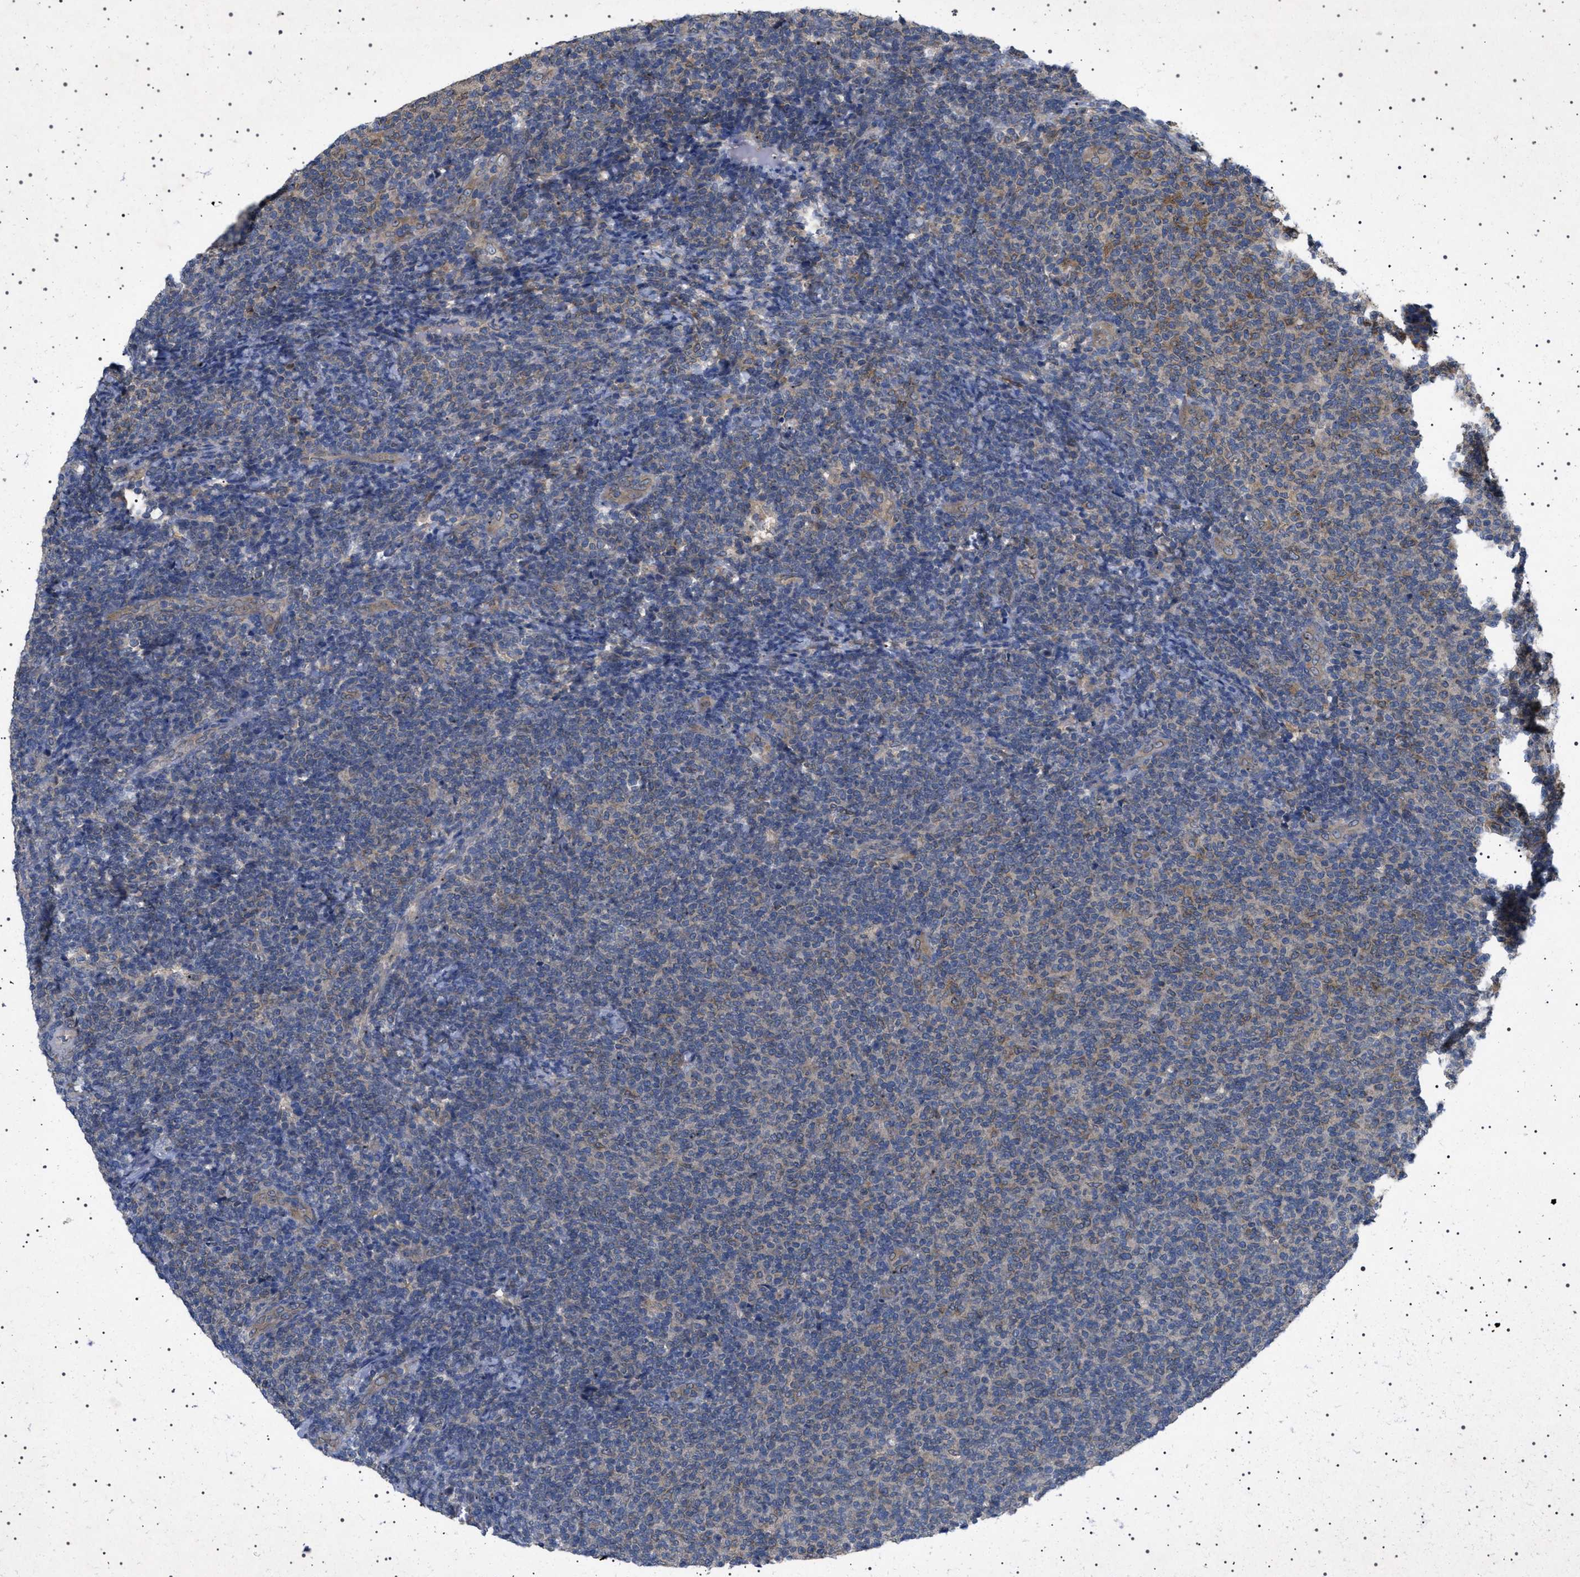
{"staining": {"intensity": "weak", "quantity": "25%-75%", "location": "cytoplasmic/membranous"}, "tissue": "lymphoma", "cell_type": "Tumor cells", "image_type": "cancer", "snomed": [{"axis": "morphology", "description": "Malignant lymphoma, non-Hodgkin's type, Low grade"}, {"axis": "topography", "description": "Lymph node"}], "caption": "A brown stain shows weak cytoplasmic/membranous positivity of a protein in lymphoma tumor cells.", "gene": "NUP93", "patient": {"sex": "male", "age": 66}}